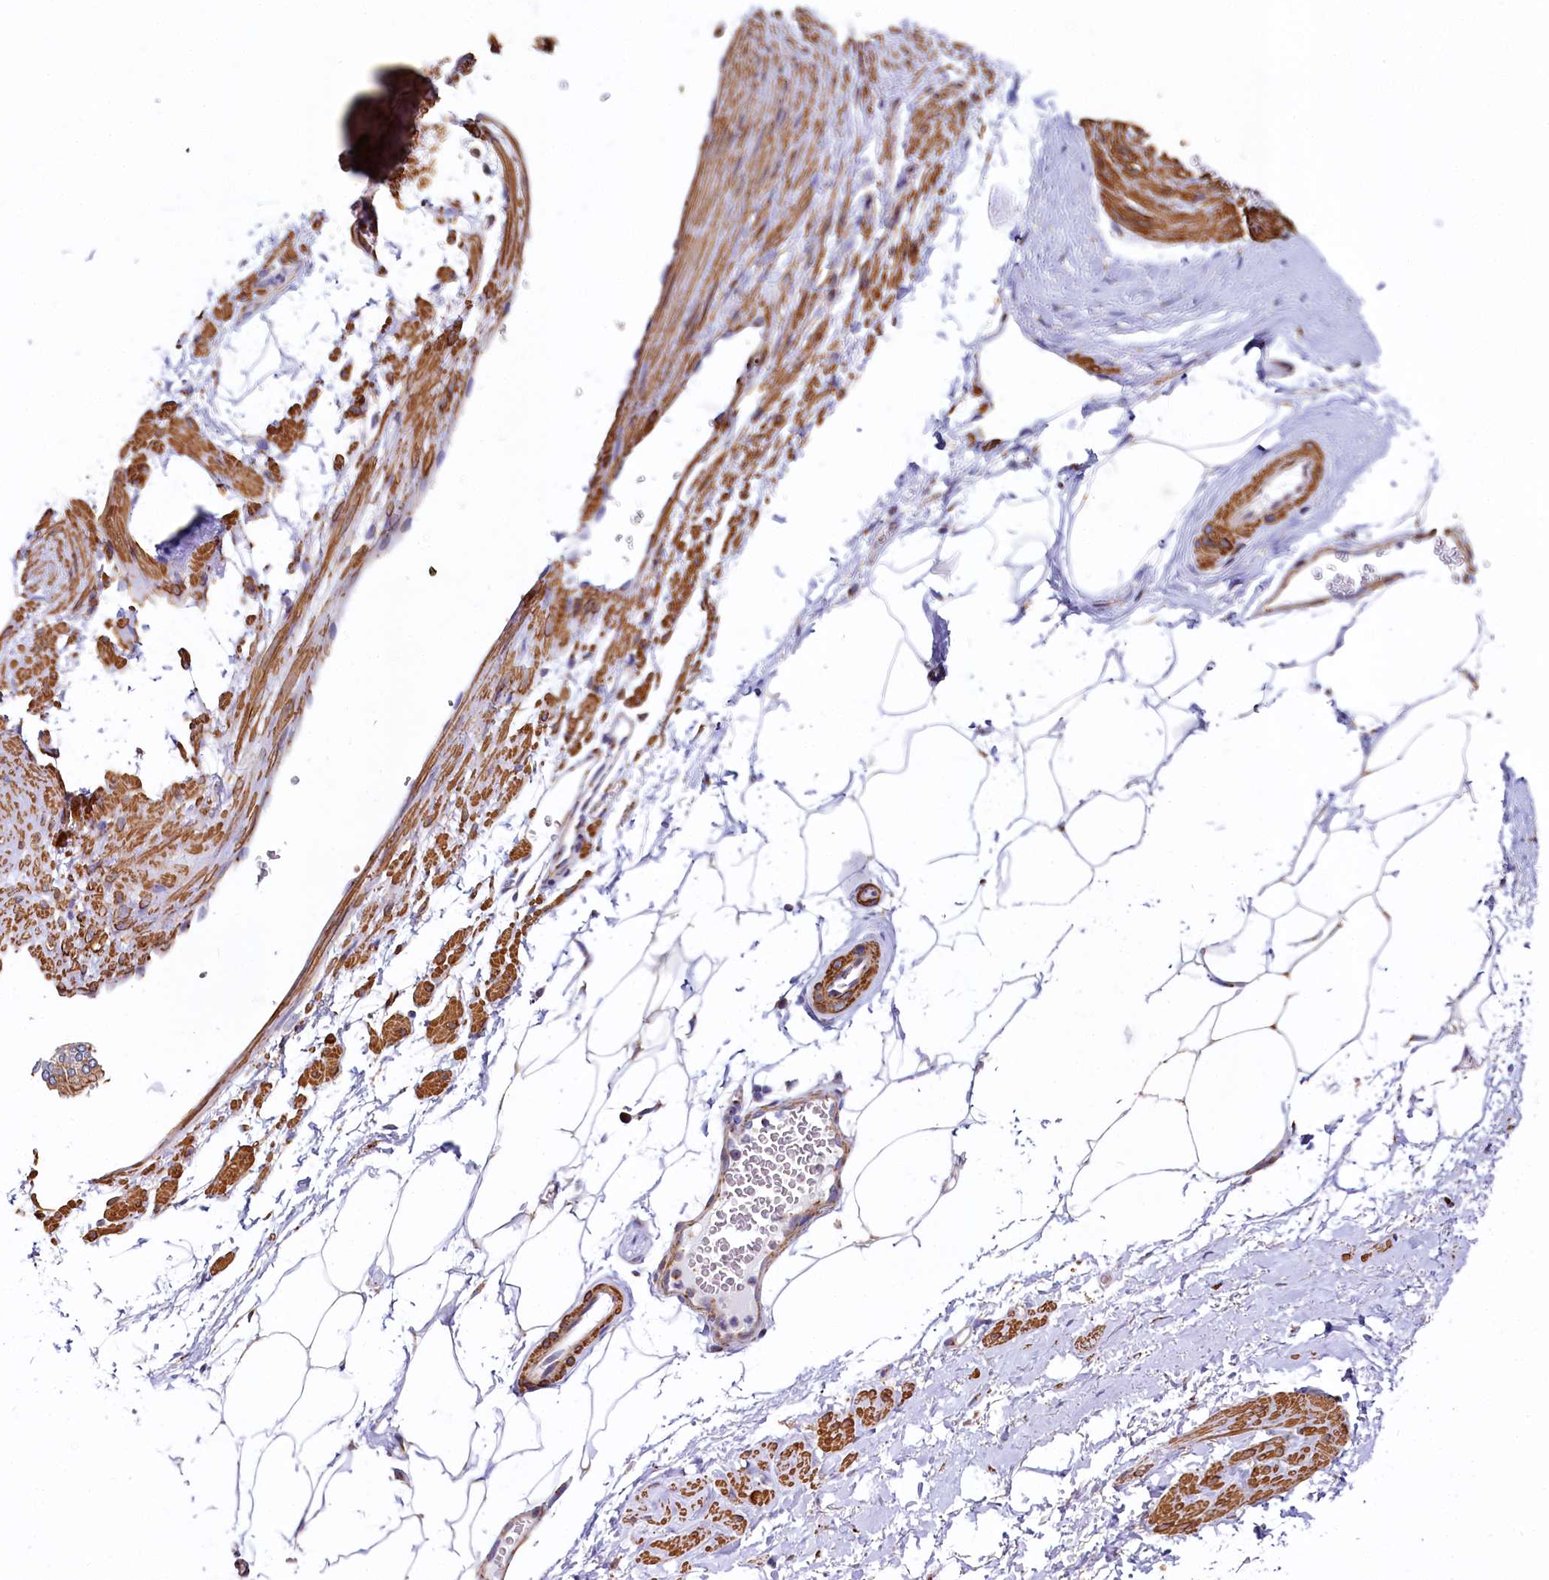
{"staining": {"intensity": "negative", "quantity": "none", "location": "none"}, "tissue": "adipose tissue", "cell_type": "Adipocytes", "image_type": "normal", "snomed": [{"axis": "morphology", "description": "Normal tissue, NOS"}, {"axis": "morphology", "description": "Adenocarcinoma, Low grade"}, {"axis": "topography", "description": "Prostate"}, {"axis": "topography", "description": "Peripheral nerve tissue"}], "caption": "Immunohistochemistry (IHC) photomicrograph of unremarkable adipose tissue: human adipose tissue stained with DAB (3,3'-diaminobenzidine) reveals no significant protein positivity in adipocytes.", "gene": "BET1L", "patient": {"sex": "male", "age": 63}}